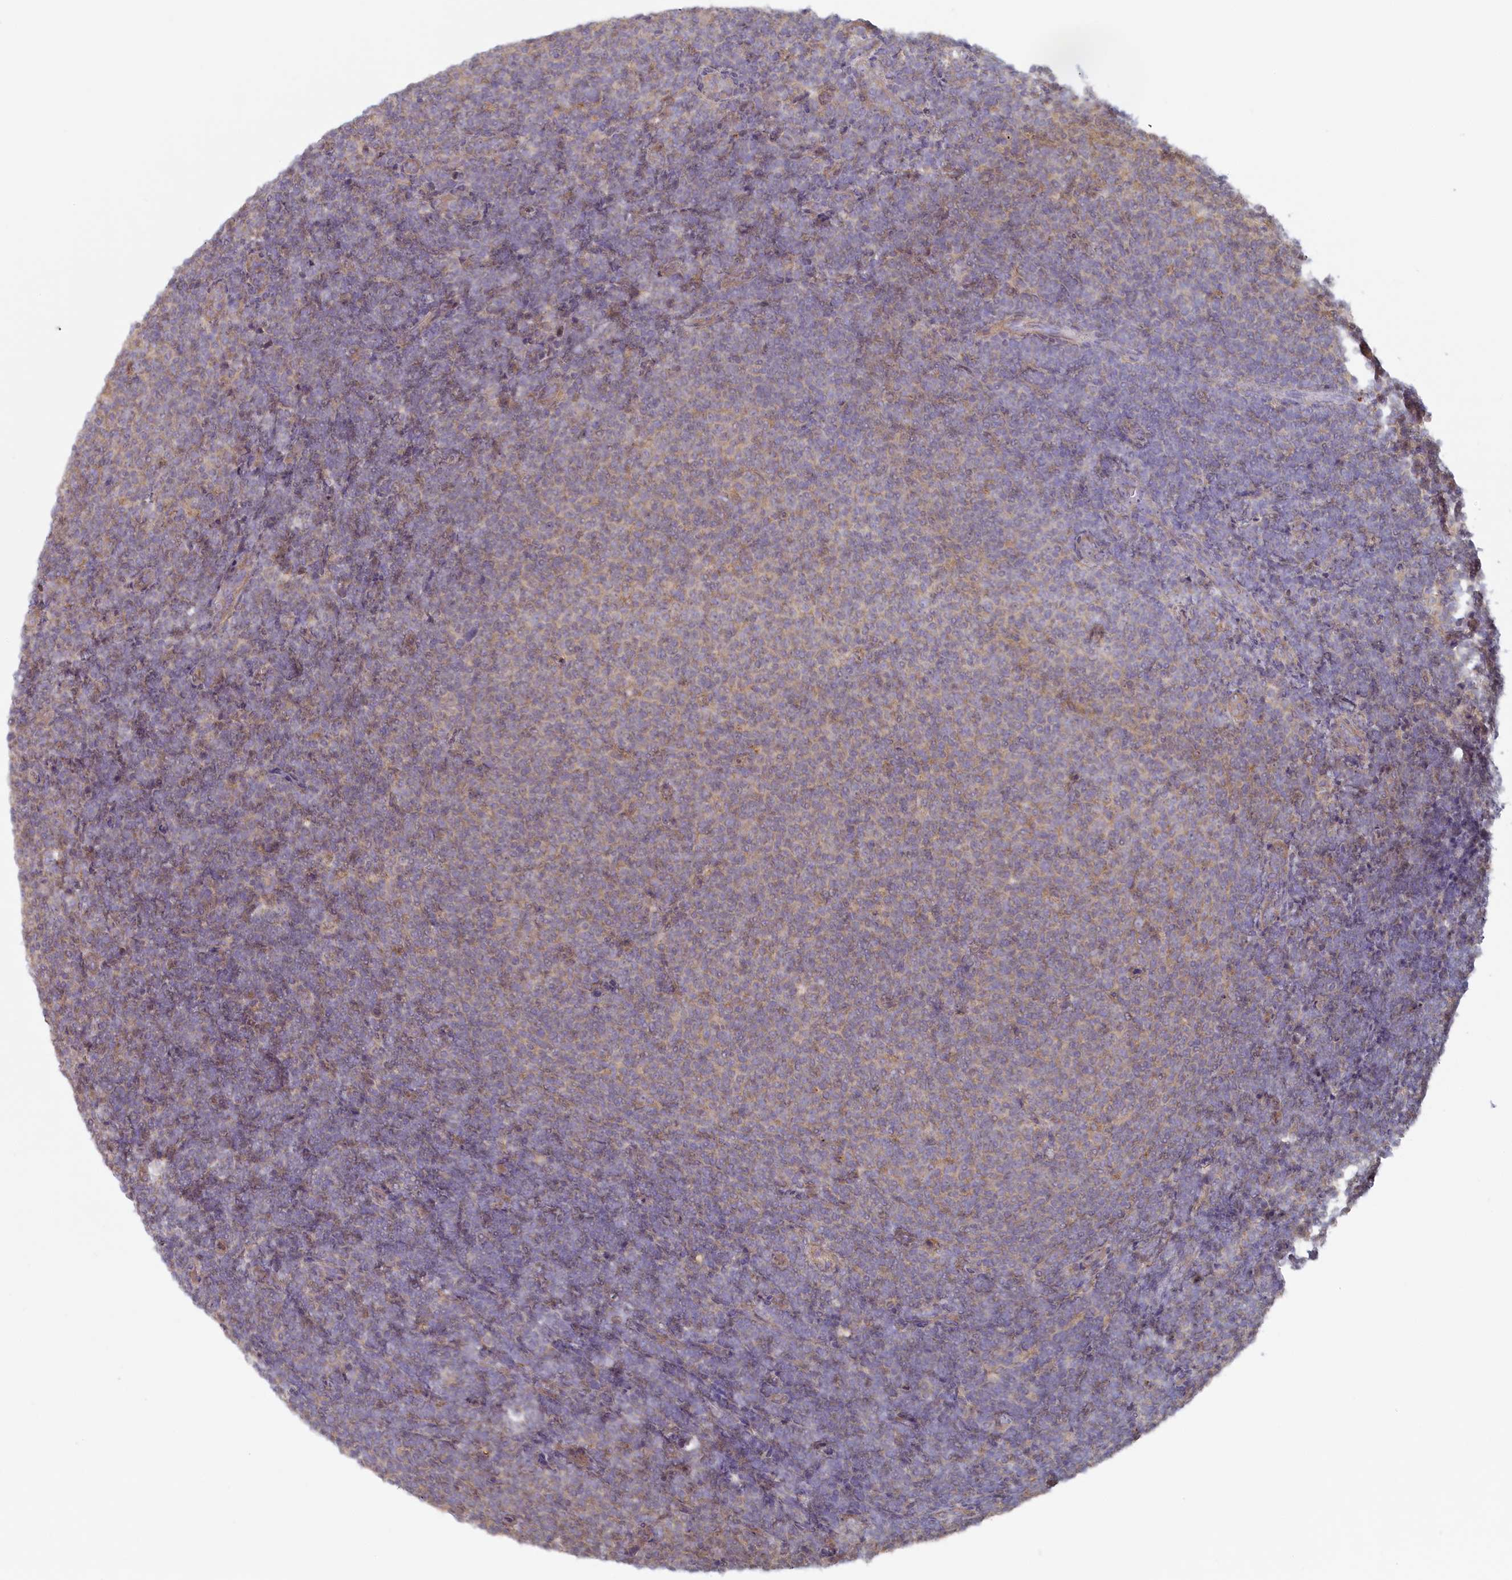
{"staining": {"intensity": "weak", "quantity": "25%-75%", "location": "cytoplasmic/membranous"}, "tissue": "lymphoma", "cell_type": "Tumor cells", "image_type": "cancer", "snomed": [{"axis": "morphology", "description": "Malignant lymphoma, non-Hodgkin's type, Low grade"}, {"axis": "topography", "description": "Lymph node"}], "caption": "Malignant lymphoma, non-Hodgkin's type (low-grade) was stained to show a protein in brown. There is low levels of weak cytoplasmic/membranous expression in approximately 25%-75% of tumor cells. (IHC, brightfield microscopy, high magnification).", "gene": "INTS4", "patient": {"sex": "male", "age": 66}}